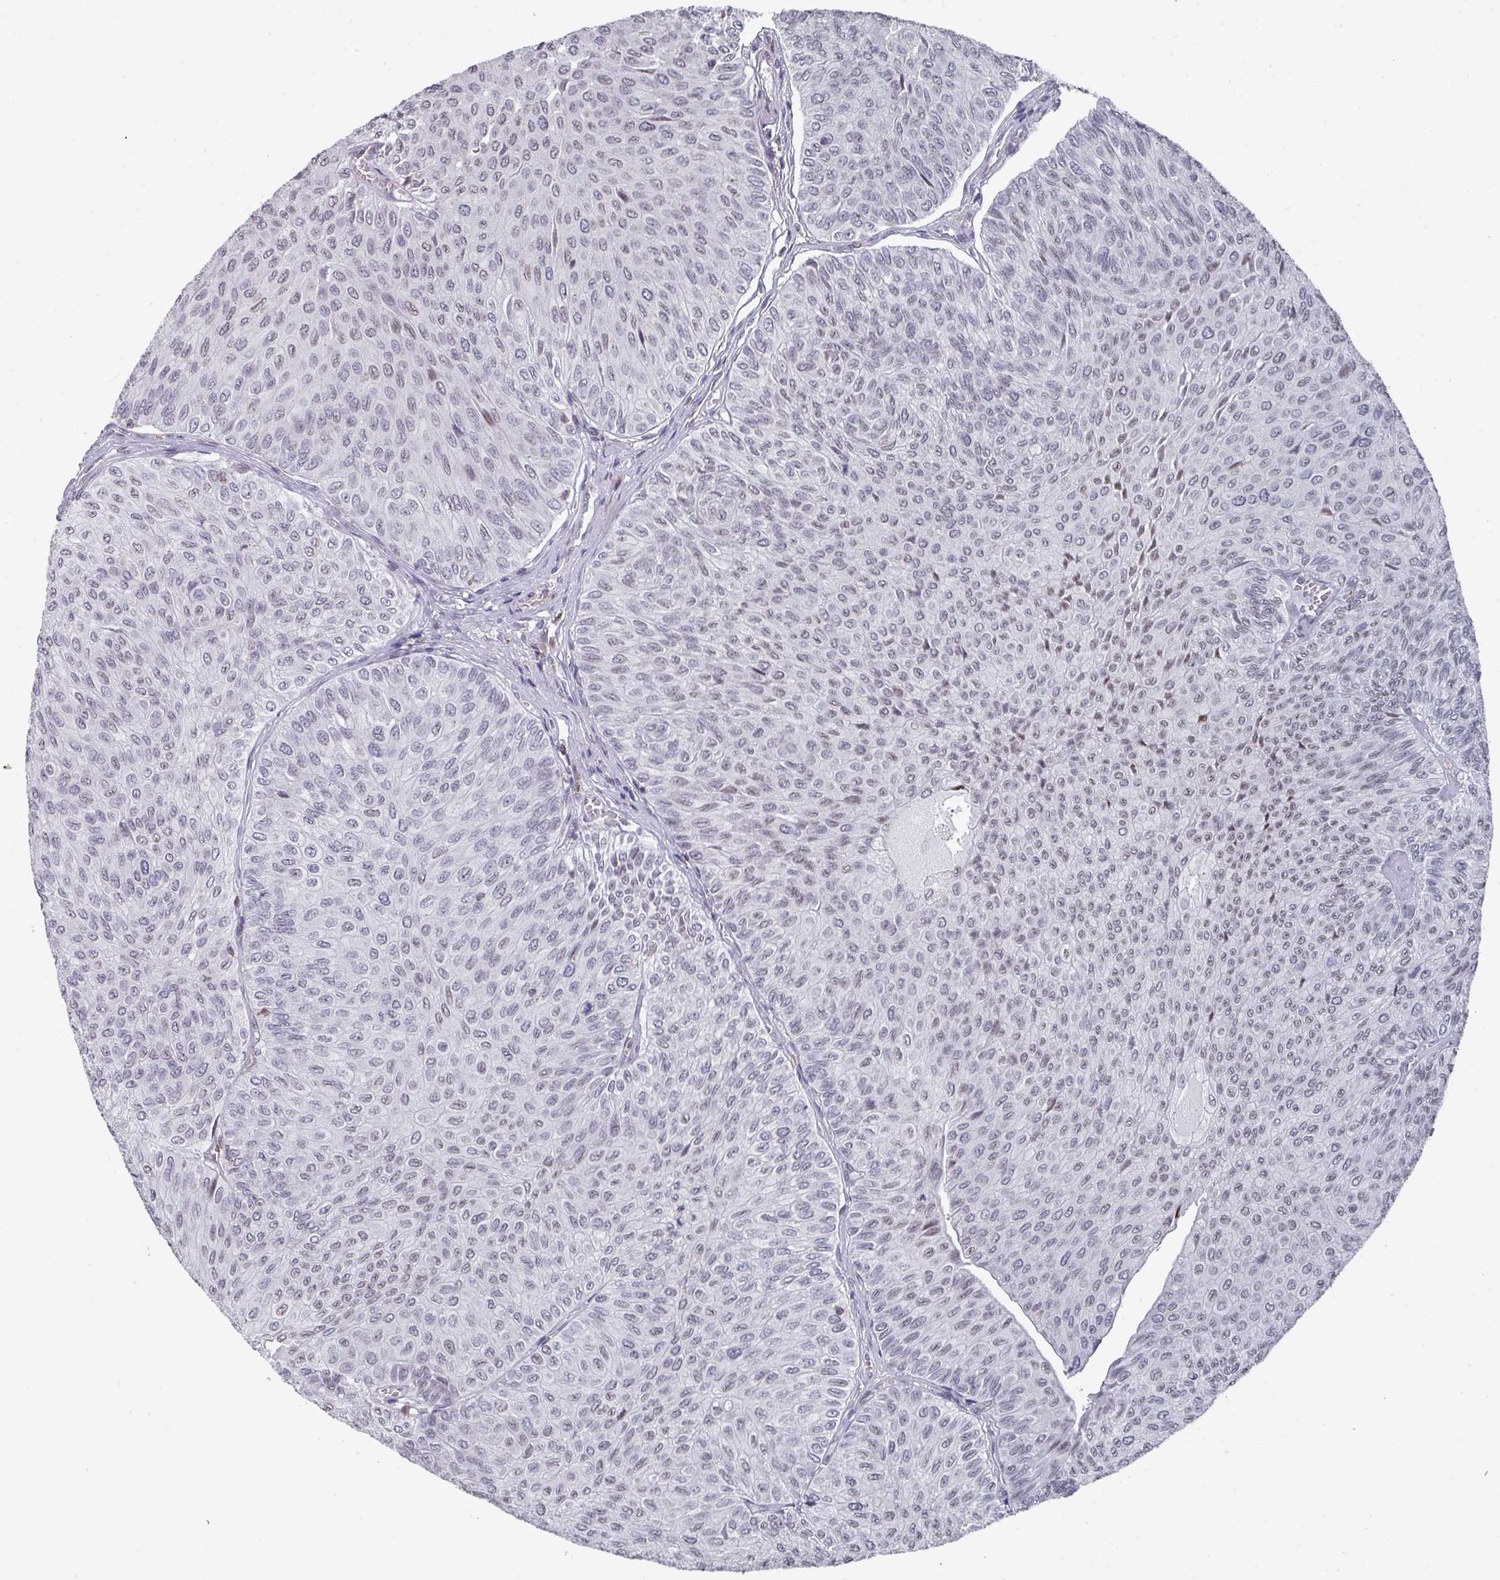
{"staining": {"intensity": "weak", "quantity": "25%-75%", "location": "nuclear"}, "tissue": "urothelial cancer", "cell_type": "Tumor cells", "image_type": "cancer", "snomed": [{"axis": "morphology", "description": "Urothelial carcinoma, NOS"}, {"axis": "topography", "description": "Urinary bladder"}], "caption": "Urothelial cancer was stained to show a protein in brown. There is low levels of weak nuclear expression in about 25%-75% of tumor cells. The protein is stained brown, and the nuclei are stained in blue (DAB IHC with brightfield microscopy, high magnification).", "gene": "RASAL3", "patient": {"sex": "male", "age": 59}}